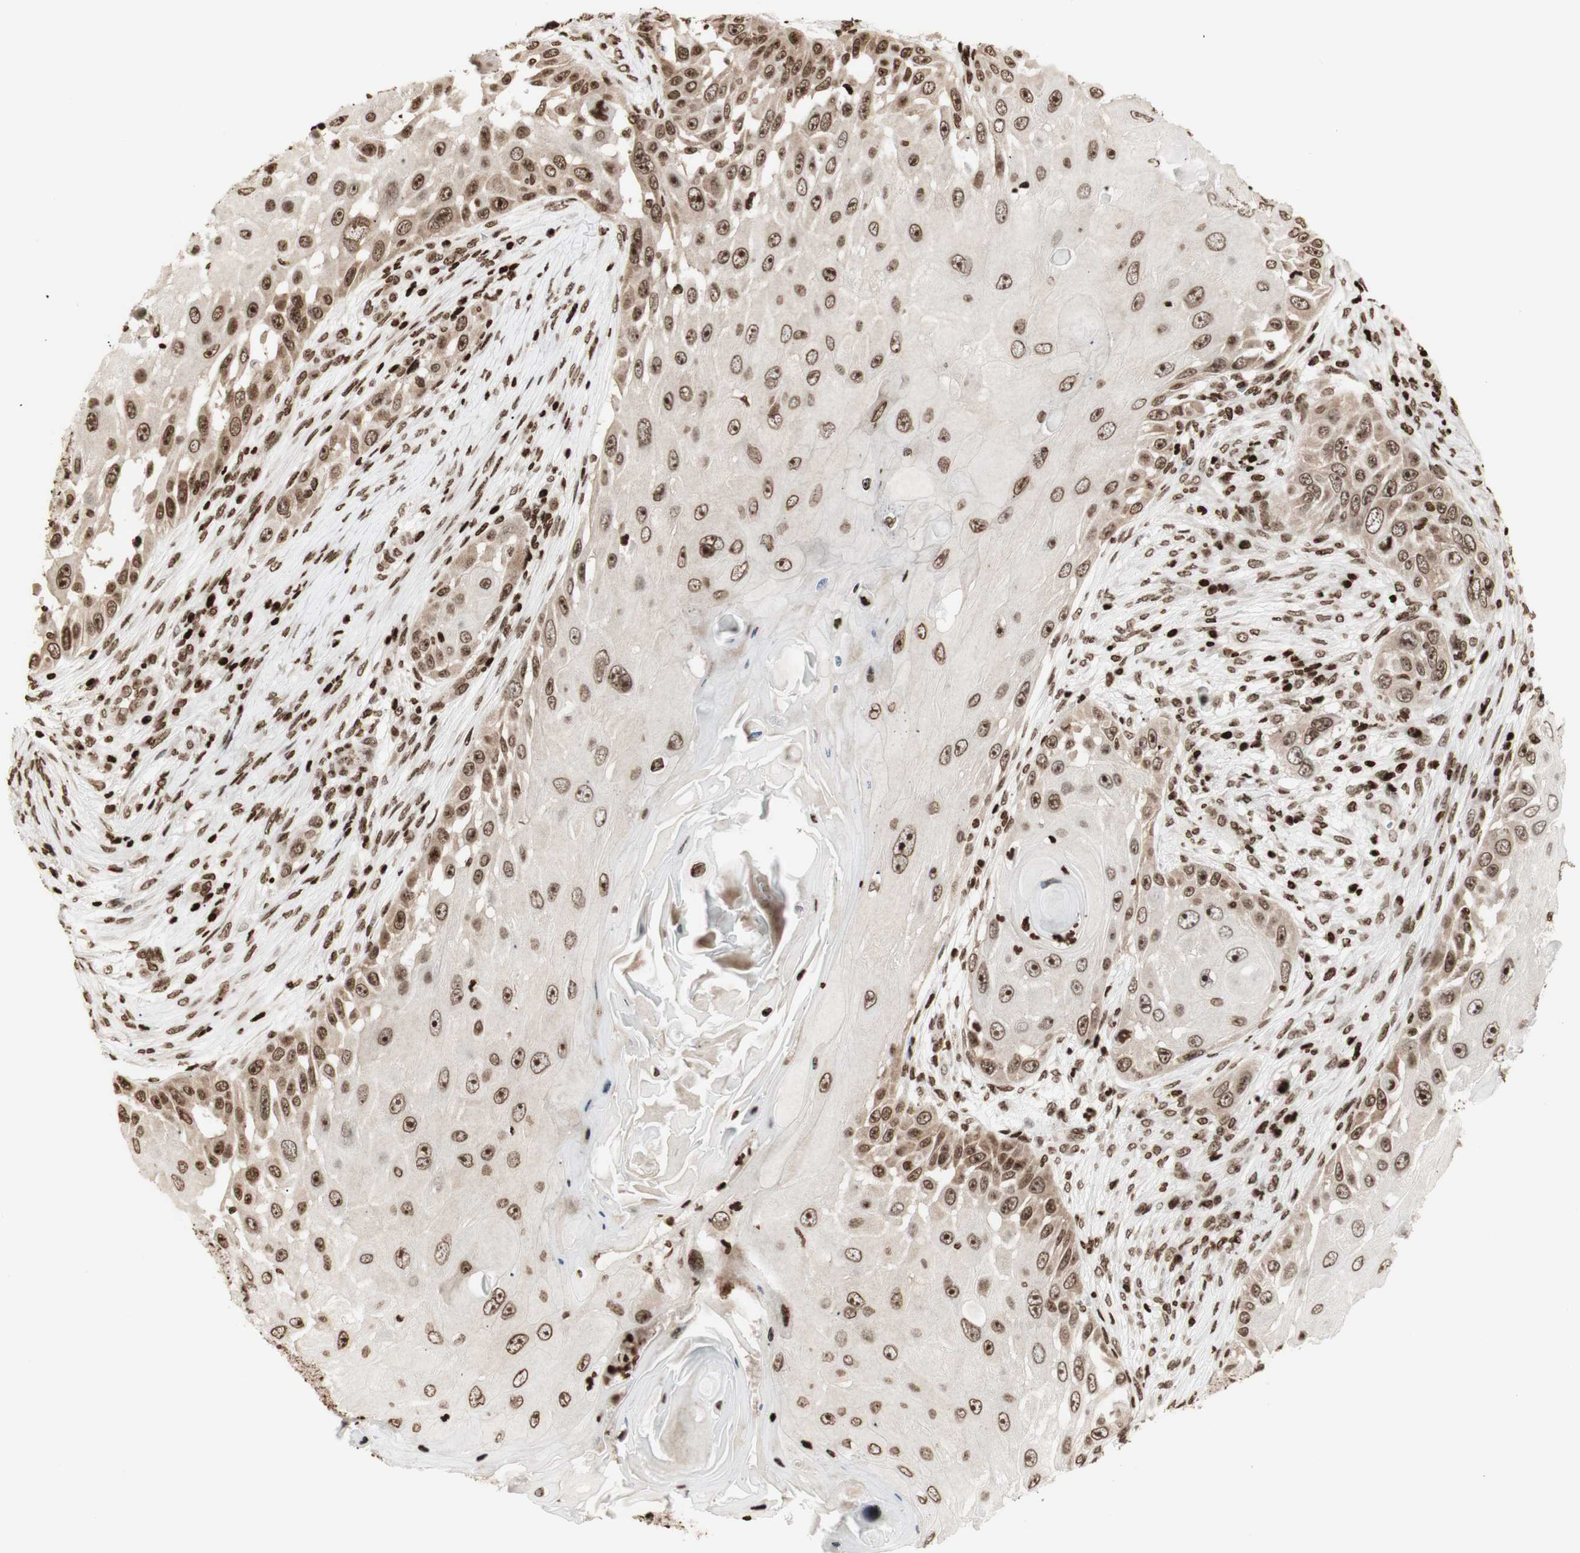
{"staining": {"intensity": "strong", "quantity": ">75%", "location": "cytoplasmic/membranous,nuclear"}, "tissue": "skin cancer", "cell_type": "Tumor cells", "image_type": "cancer", "snomed": [{"axis": "morphology", "description": "Squamous cell carcinoma, NOS"}, {"axis": "topography", "description": "Skin"}], "caption": "A micrograph showing strong cytoplasmic/membranous and nuclear positivity in about >75% of tumor cells in skin squamous cell carcinoma, as visualized by brown immunohistochemical staining.", "gene": "NCAPD2", "patient": {"sex": "female", "age": 44}}